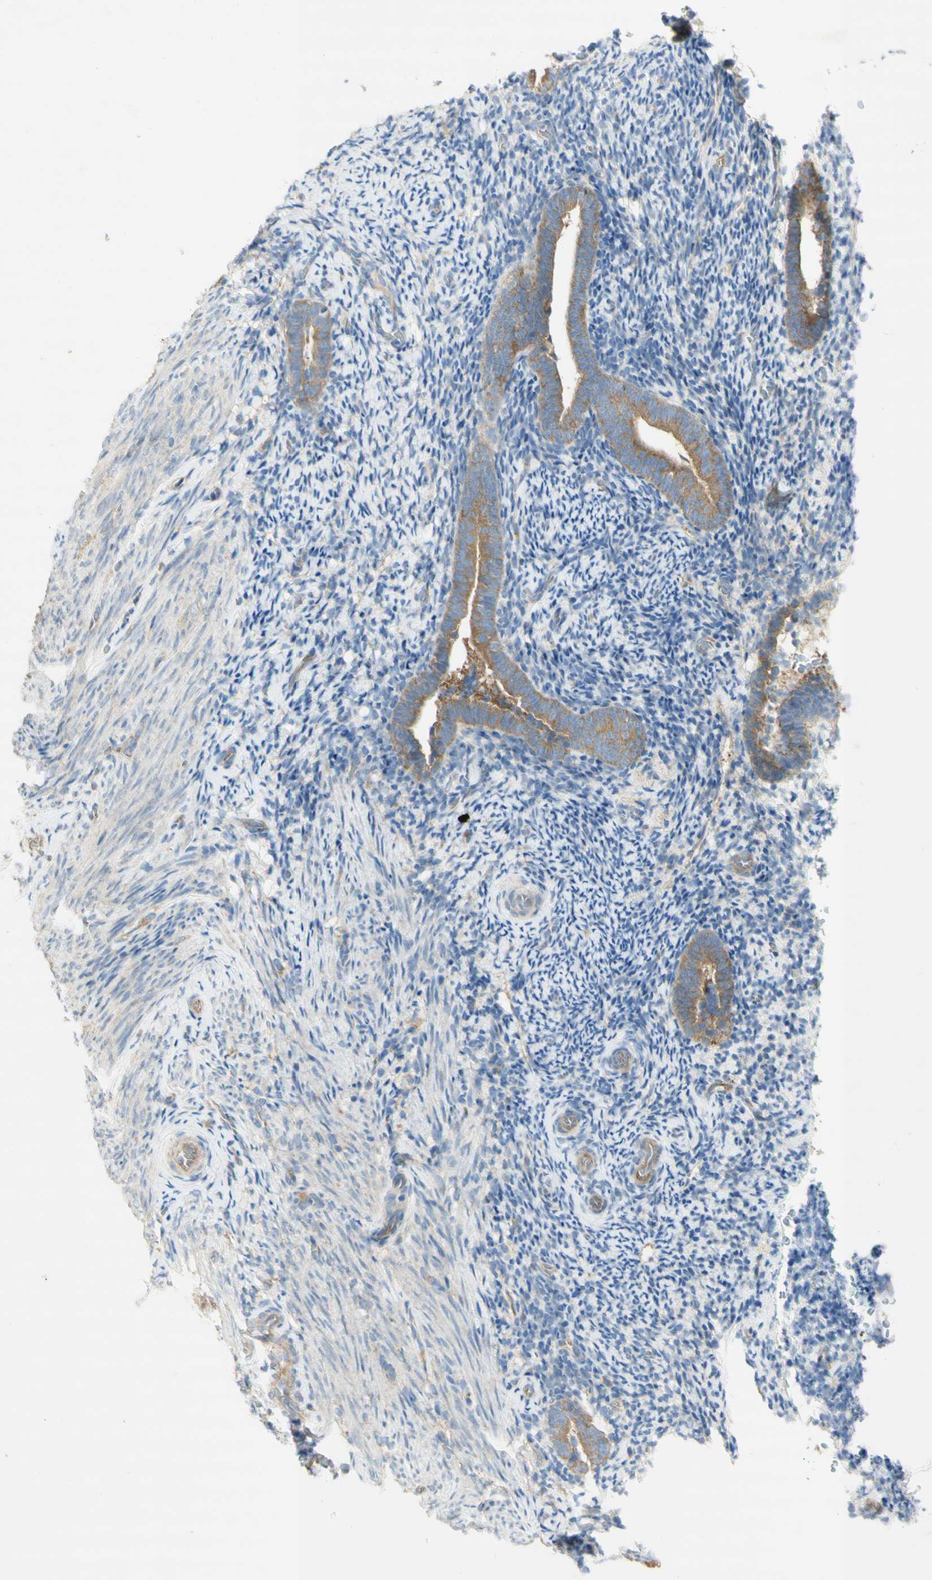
{"staining": {"intensity": "negative", "quantity": "none", "location": "none"}, "tissue": "endometrium", "cell_type": "Cells in endometrial stroma", "image_type": "normal", "snomed": [{"axis": "morphology", "description": "Normal tissue, NOS"}, {"axis": "topography", "description": "Endometrium"}], "caption": "Immunohistochemical staining of normal human endometrium shows no significant expression in cells in endometrial stroma.", "gene": "DYNC1H1", "patient": {"sex": "female", "age": 51}}